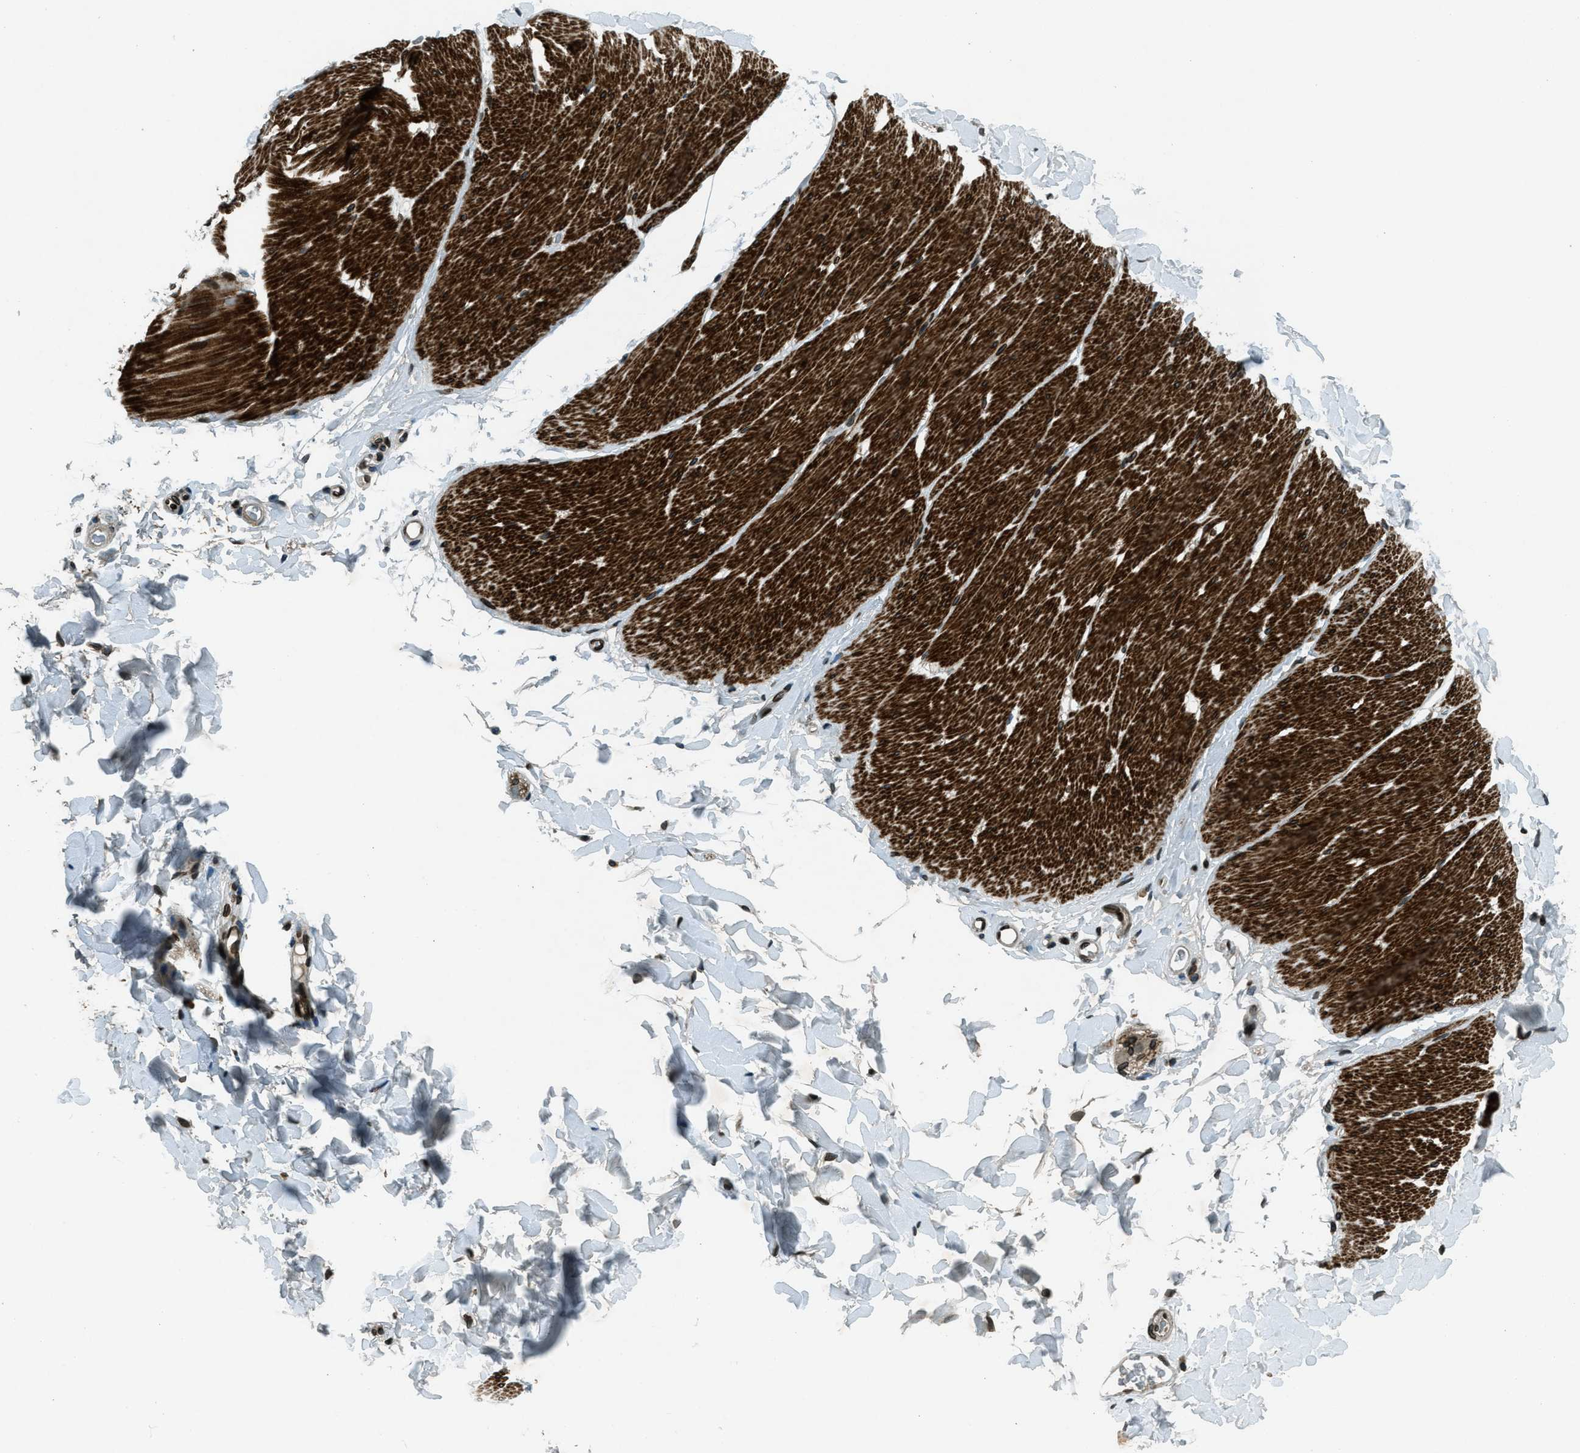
{"staining": {"intensity": "strong", "quantity": ">75%", "location": "cytoplasmic/membranous,nuclear"}, "tissue": "smooth muscle", "cell_type": "Smooth muscle cells", "image_type": "normal", "snomed": [{"axis": "morphology", "description": "Normal tissue, NOS"}, {"axis": "topography", "description": "Smooth muscle"}, {"axis": "topography", "description": "Colon"}], "caption": "Immunohistochemistry of normal smooth muscle demonstrates high levels of strong cytoplasmic/membranous,nuclear staining in approximately >75% of smooth muscle cells. Nuclei are stained in blue.", "gene": "LEMD2", "patient": {"sex": "male", "age": 67}}